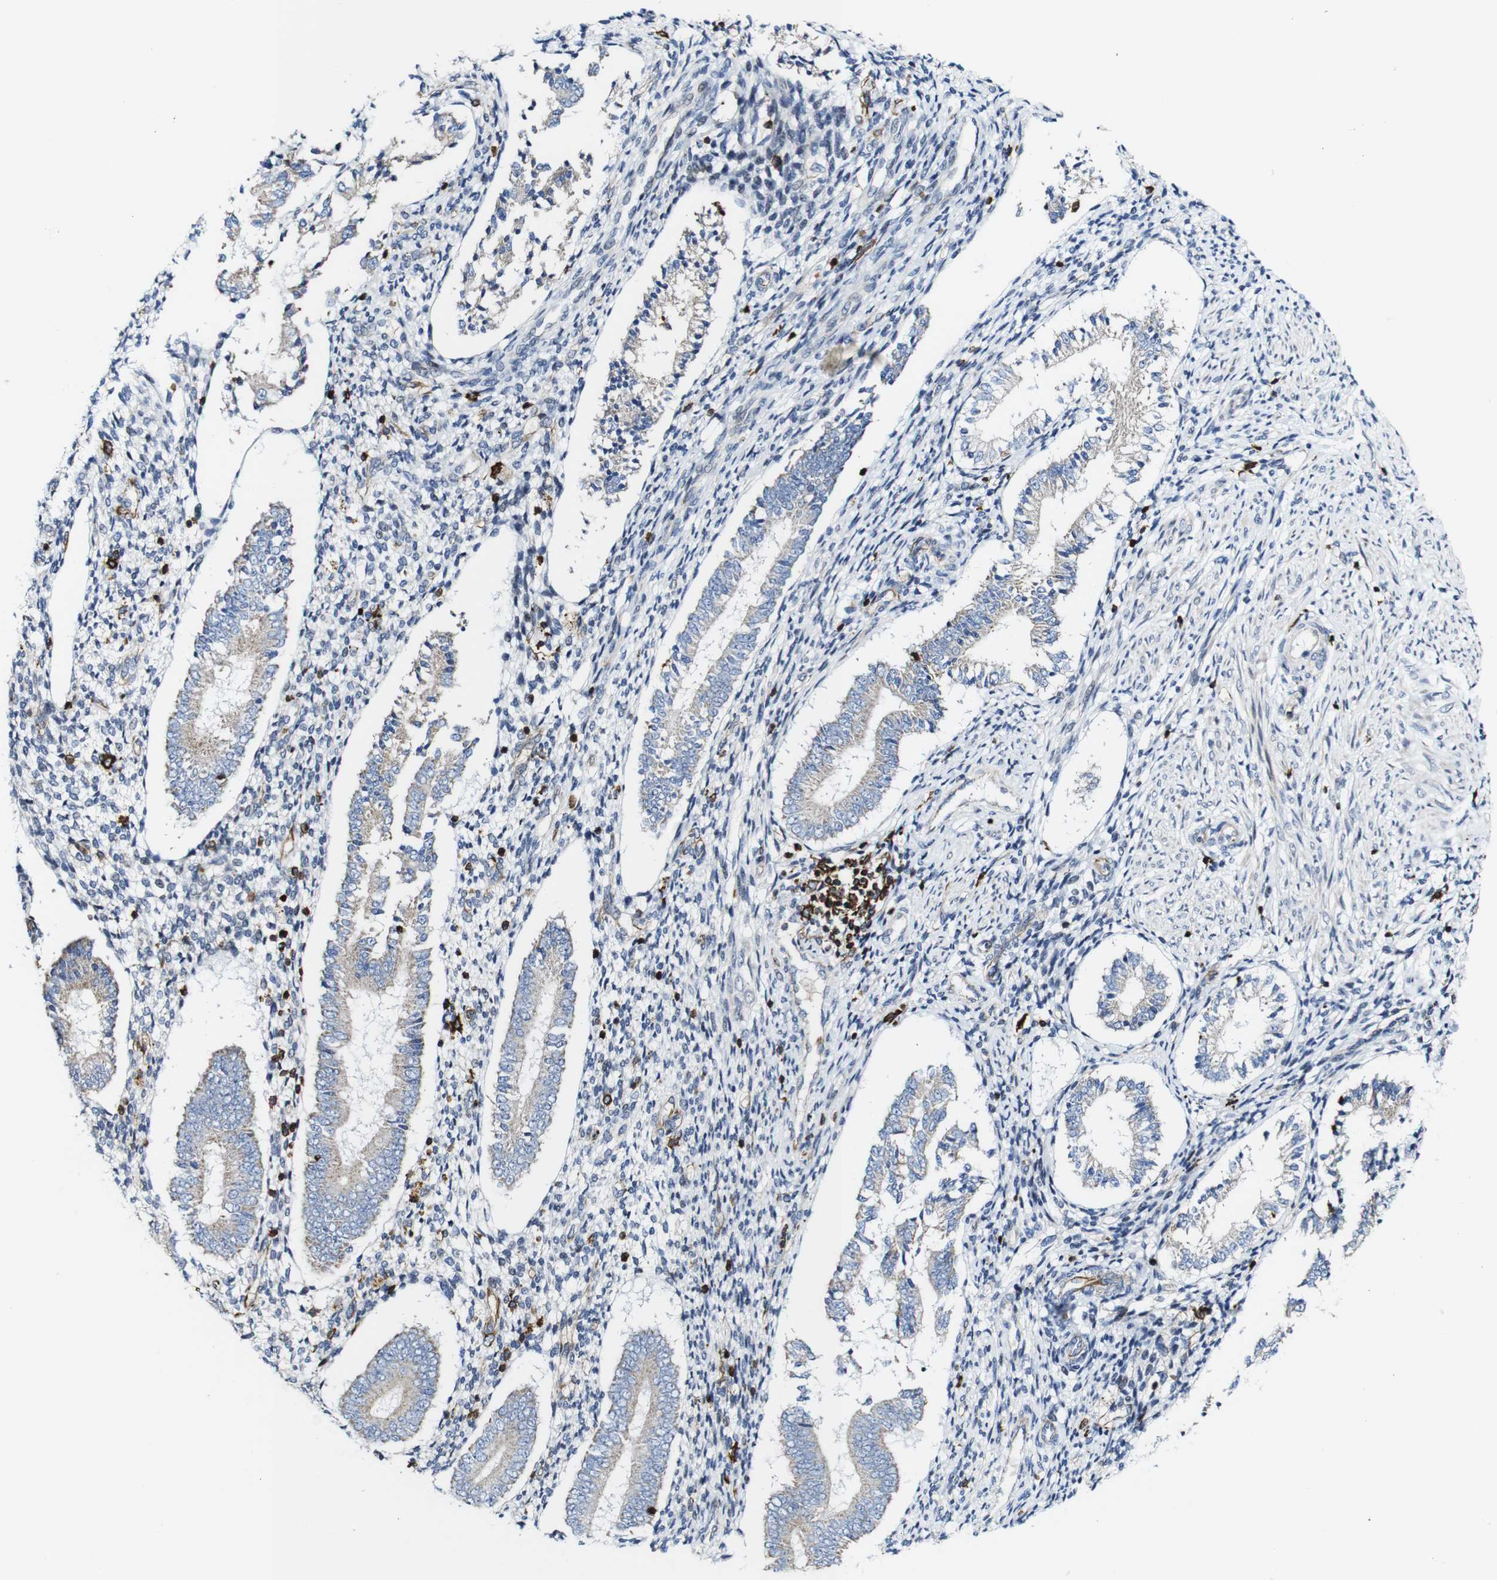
{"staining": {"intensity": "moderate", "quantity": "<25%", "location": "cytoplasmic/membranous"}, "tissue": "endometrium", "cell_type": "Cells in endometrial stroma", "image_type": "normal", "snomed": [{"axis": "morphology", "description": "Normal tissue, NOS"}, {"axis": "topography", "description": "Endometrium"}], "caption": "Immunohistochemistry of unremarkable human endometrium demonstrates low levels of moderate cytoplasmic/membranous staining in approximately <25% of cells in endometrial stroma.", "gene": "JAK2", "patient": {"sex": "female", "age": 42}}